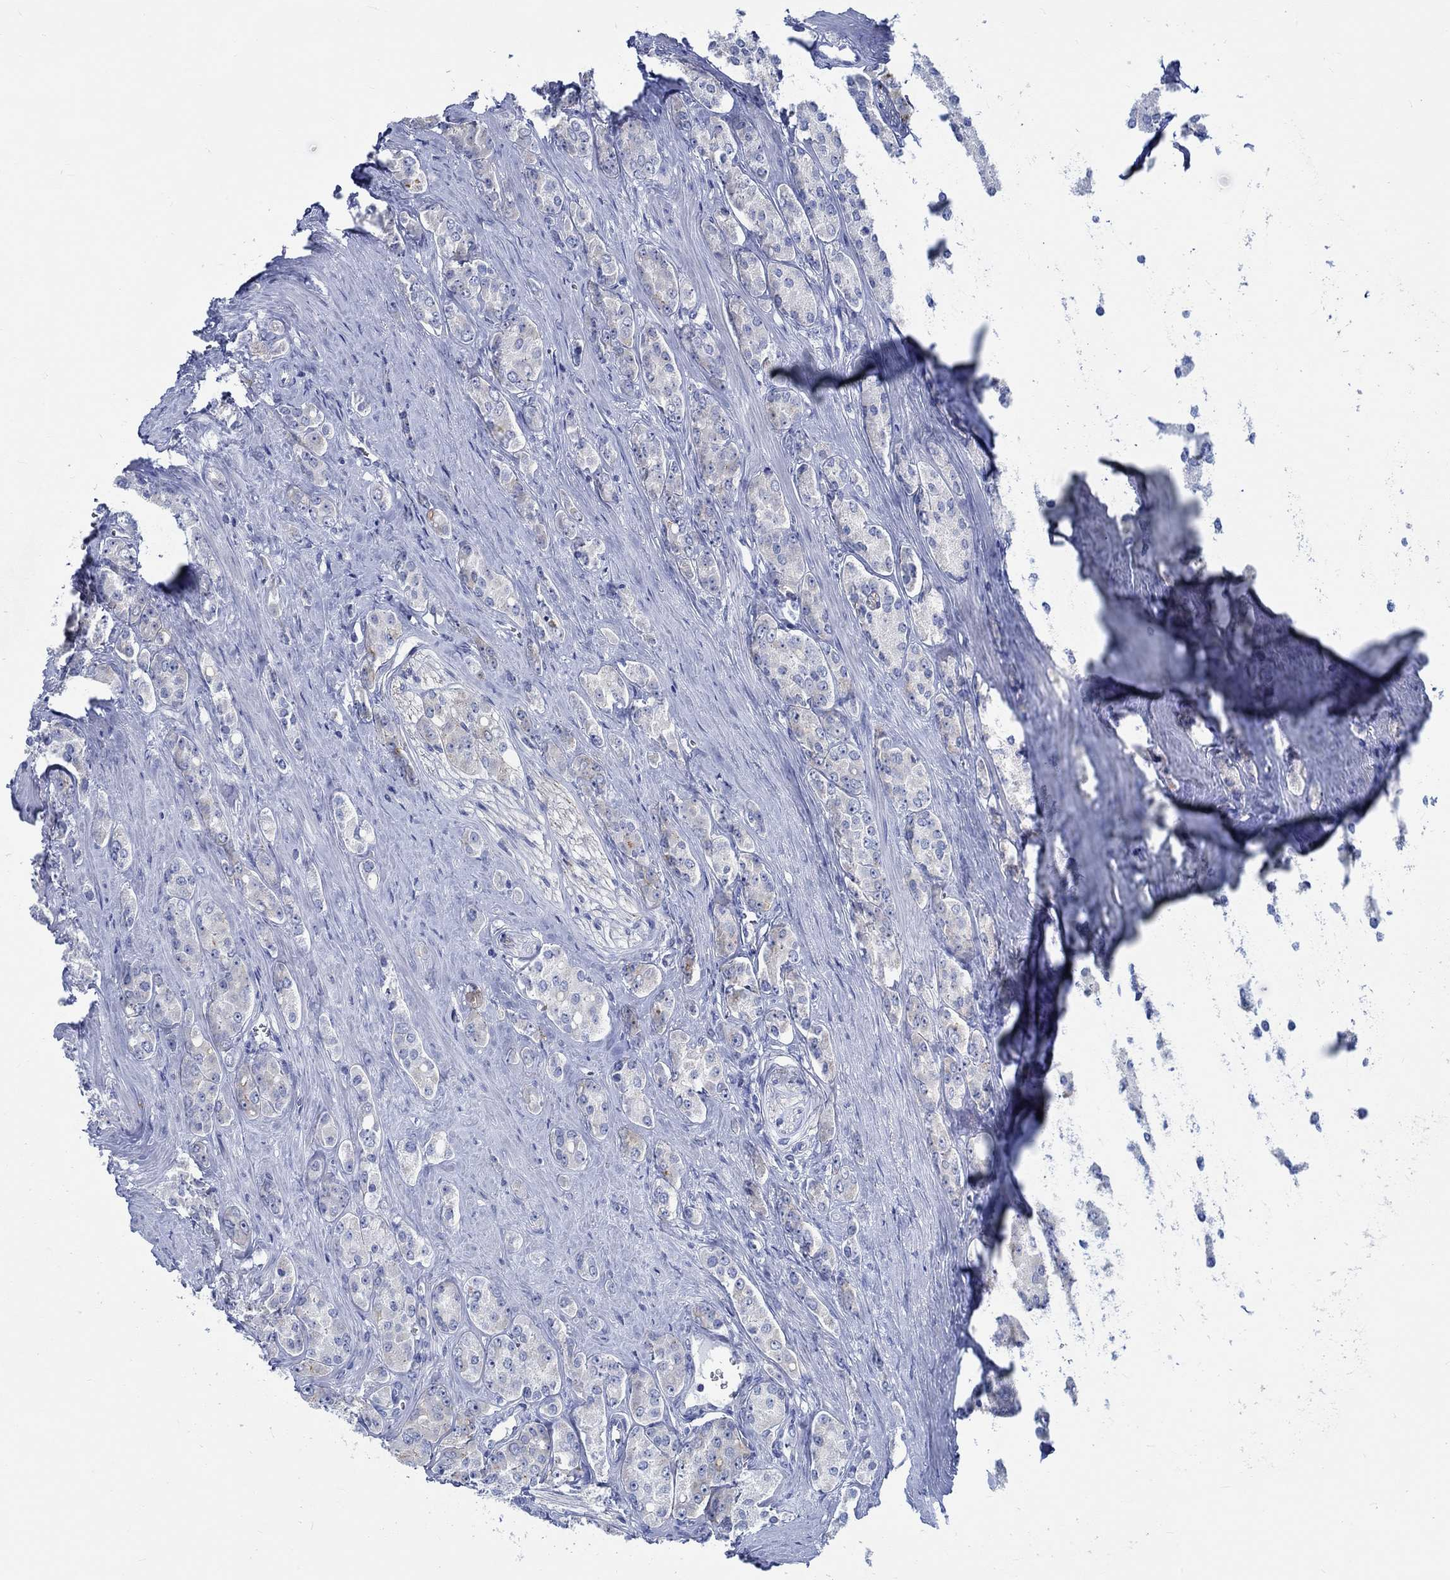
{"staining": {"intensity": "negative", "quantity": "none", "location": "none"}, "tissue": "prostate cancer", "cell_type": "Tumor cells", "image_type": "cancer", "snomed": [{"axis": "morphology", "description": "Adenocarcinoma, NOS"}, {"axis": "topography", "description": "Prostate"}], "caption": "Tumor cells are negative for brown protein staining in prostate adenocarcinoma. (Stains: DAB immunohistochemistry with hematoxylin counter stain, Microscopy: brightfield microscopy at high magnification).", "gene": "PTPRN2", "patient": {"sex": "male", "age": 67}}